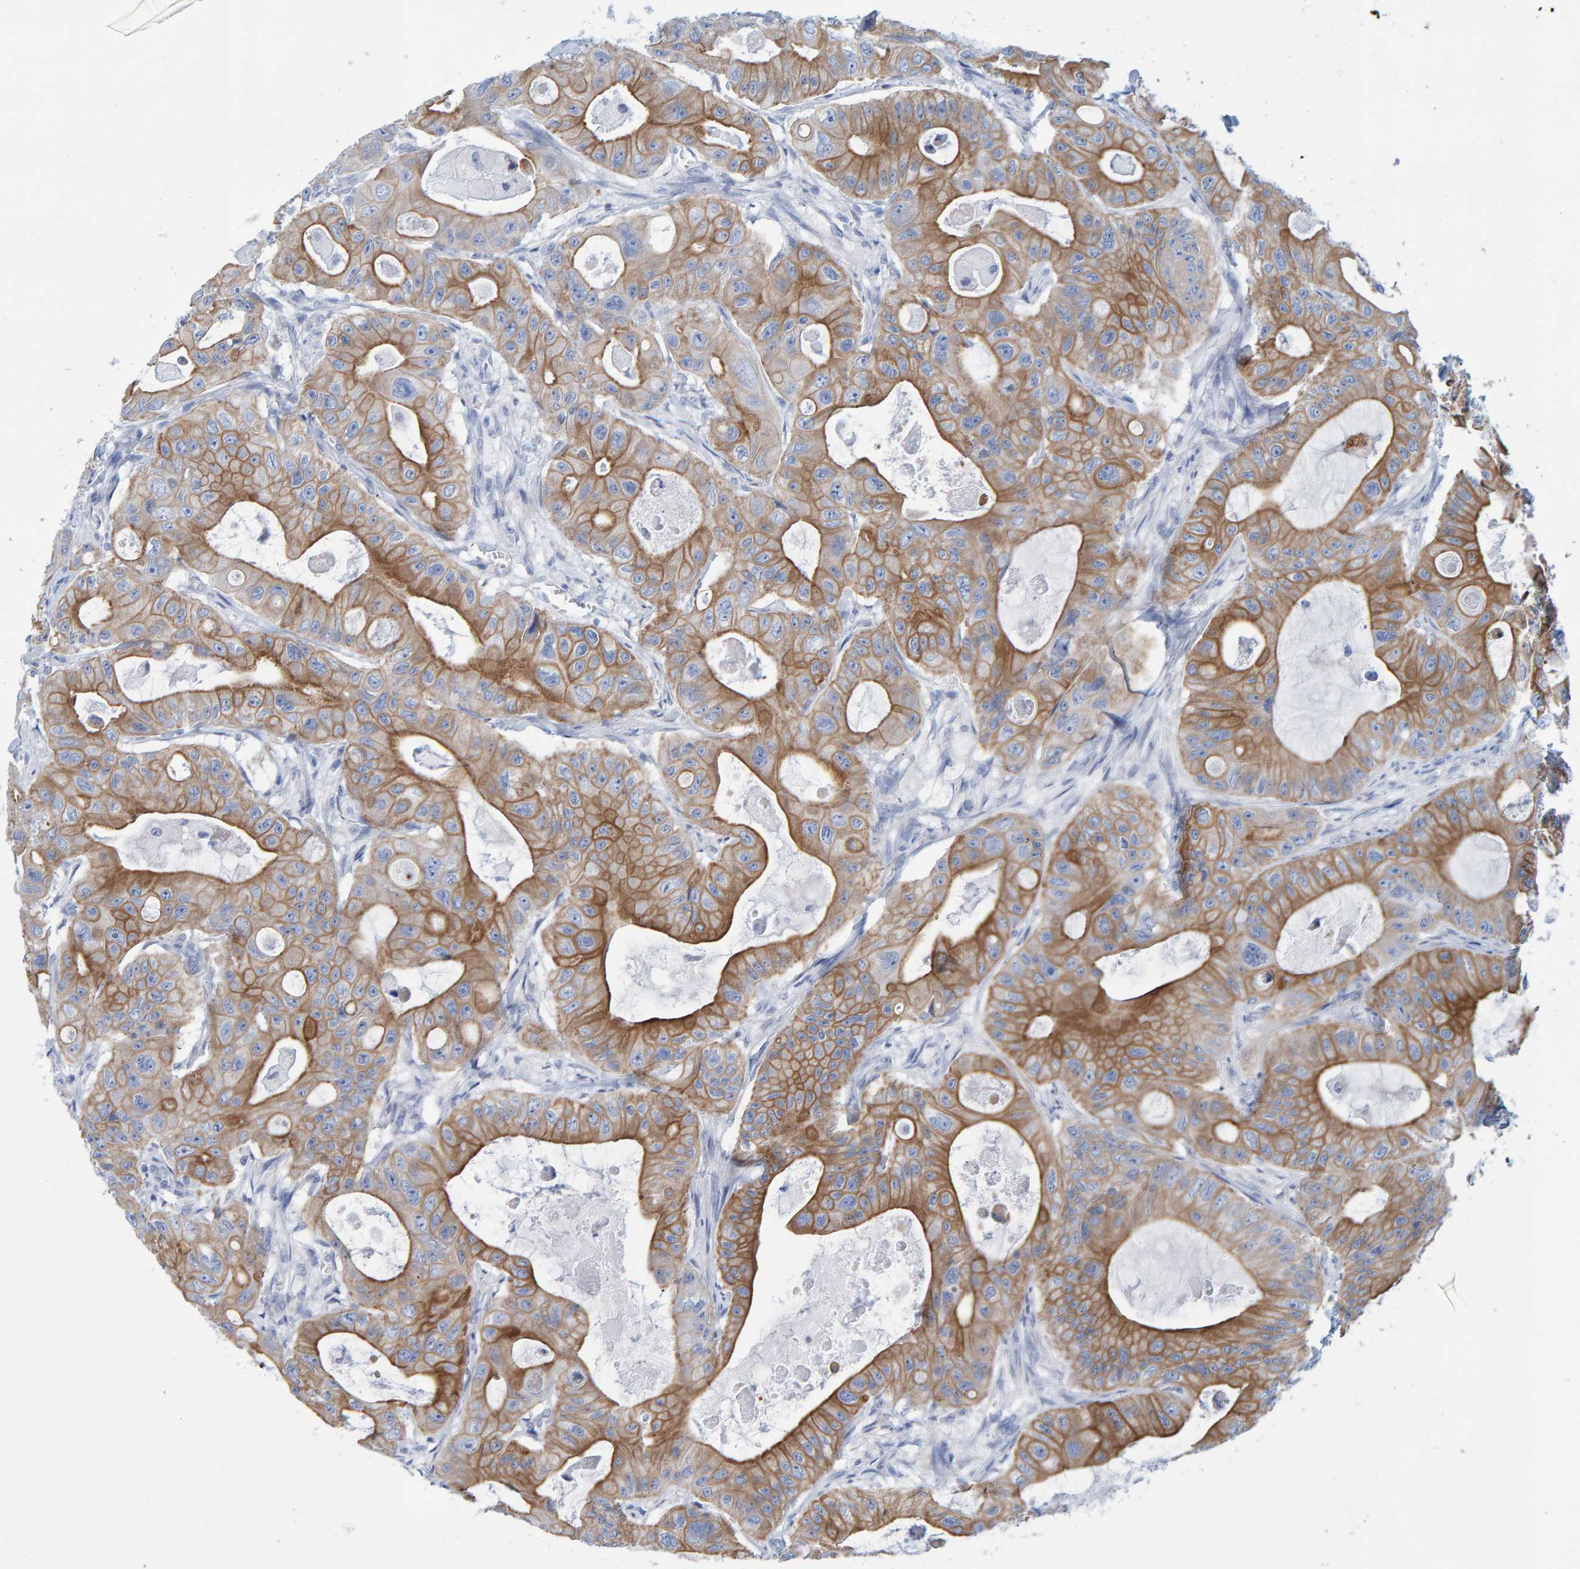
{"staining": {"intensity": "moderate", "quantity": ">75%", "location": "cytoplasmic/membranous"}, "tissue": "colorectal cancer", "cell_type": "Tumor cells", "image_type": "cancer", "snomed": [{"axis": "morphology", "description": "Adenocarcinoma, NOS"}, {"axis": "topography", "description": "Colon"}], "caption": "The micrograph demonstrates immunohistochemical staining of adenocarcinoma (colorectal). There is moderate cytoplasmic/membranous expression is identified in approximately >75% of tumor cells.", "gene": "JAKMIP3", "patient": {"sex": "female", "age": 46}}